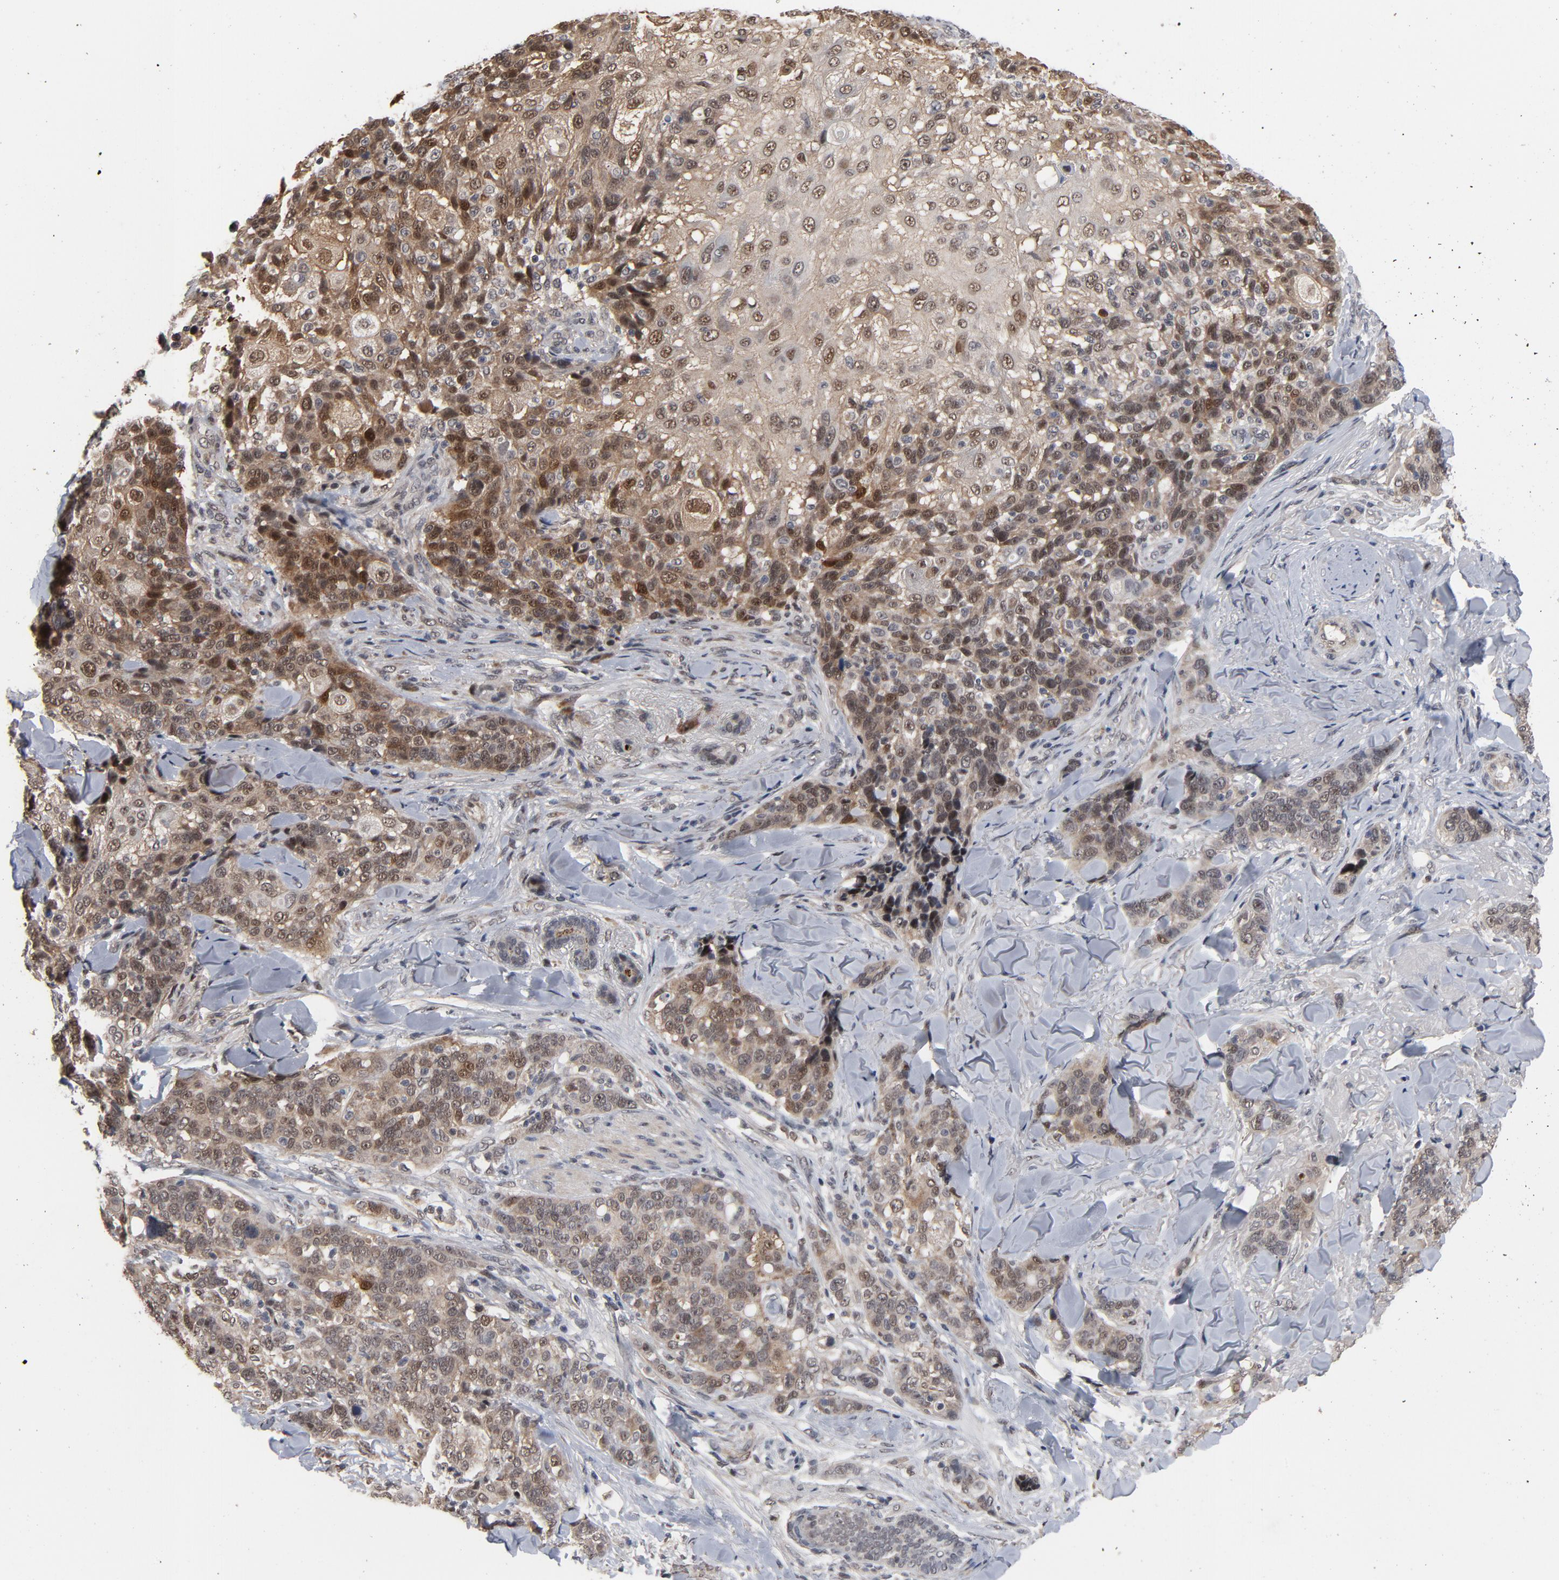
{"staining": {"intensity": "weak", "quantity": "25%-75%", "location": "cytoplasmic/membranous,nuclear"}, "tissue": "skin cancer", "cell_type": "Tumor cells", "image_type": "cancer", "snomed": [{"axis": "morphology", "description": "Normal tissue, NOS"}, {"axis": "morphology", "description": "Squamous cell carcinoma, NOS"}, {"axis": "topography", "description": "Skin"}], "caption": "Skin cancer stained with a brown dye exhibits weak cytoplasmic/membranous and nuclear positive staining in about 25%-75% of tumor cells.", "gene": "RTL5", "patient": {"sex": "female", "age": 83}}